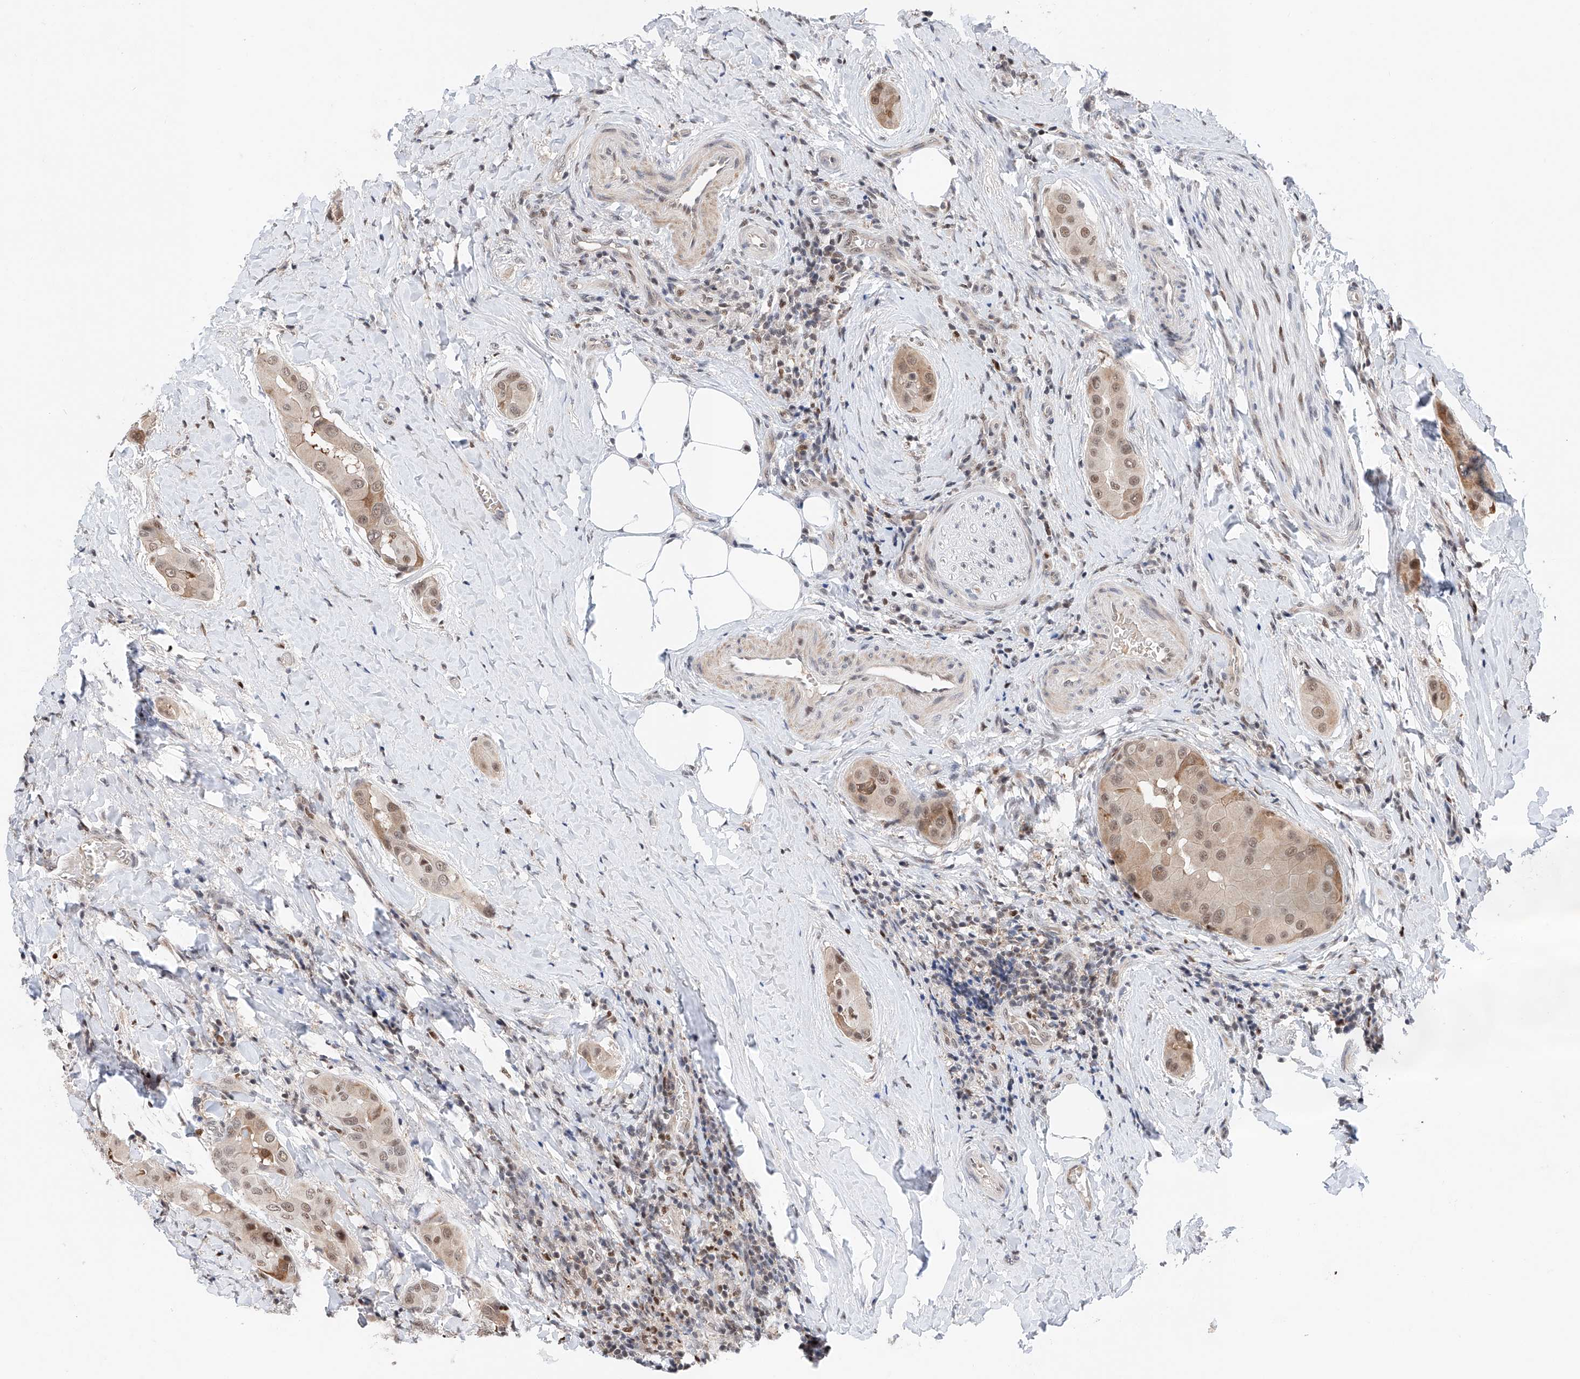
{"staining": {"intensity": "moderate", "quantity": ">75%", "location": "cytoplasmic/membranous,nuclear"}, "tissue": "thyroid cancer", "cell_type": "Tumor cells", "image_type": "cancer", "snomed": [{"axis": "morphology", "description": "Papillary adenocarcinoma, NOS"}, {"axis": "topography", "description": "Thyroid gland"}], "caption": "Thyroid cancer (papillary adenocarcinoma) stained for a protein demonstrates moderate cytoplasmic/membranous and nuclear positivity in tumor cells.", "gene": "SNRNP200", "patient": {"sex": "male", "age": 33}}